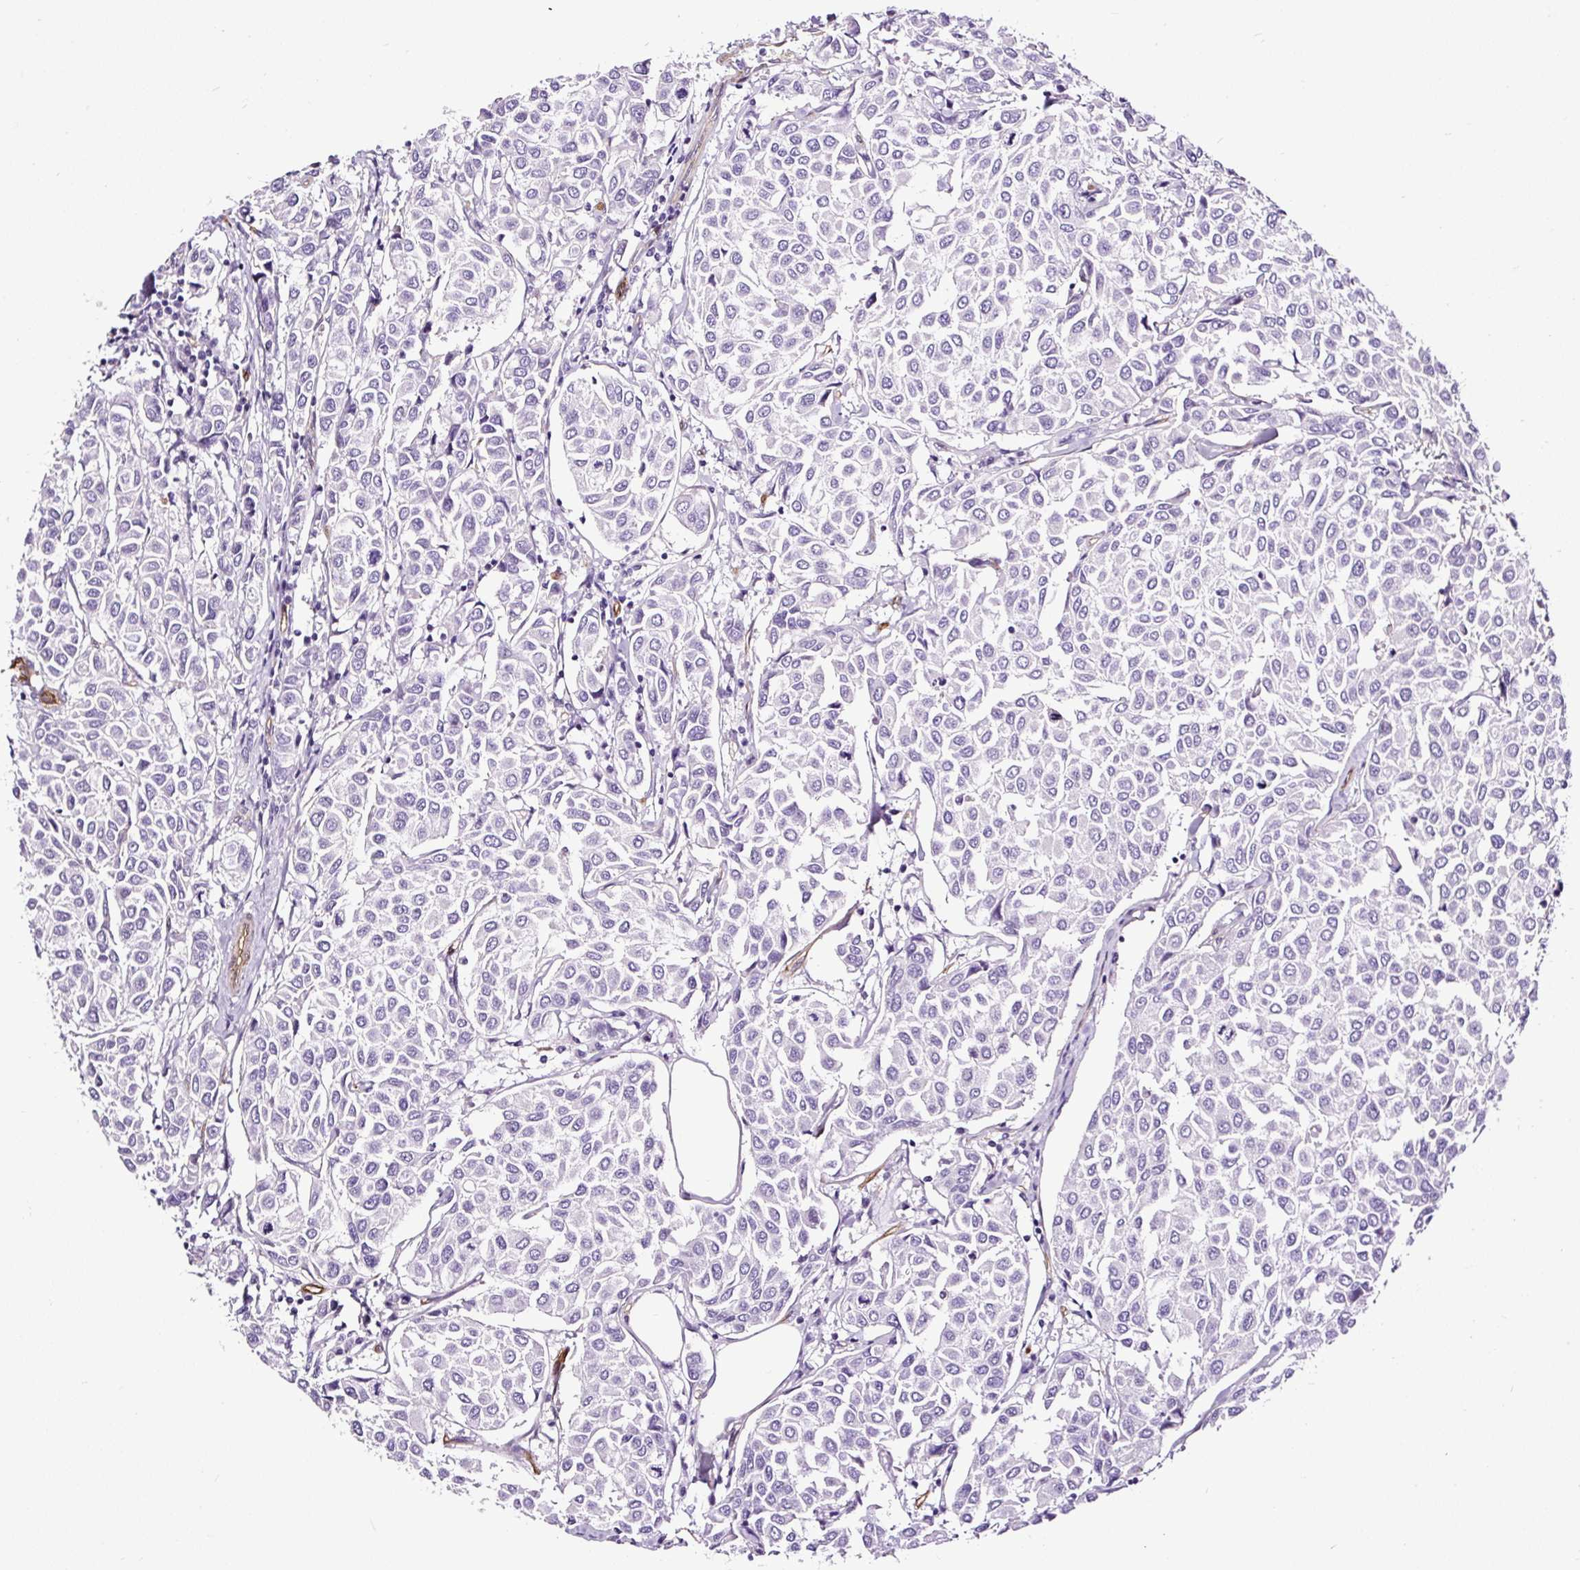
{"staining": {"intensity": "negative", "quantity": "none", "location": "none"}, "tissue": "breast cancer", "cell_type": "Tumor cells", "image_type": "cancer", "snomed": [{"axis": "morphology", "description": "Duct carcinoma"}, {"axis": "topography", "description": "Breast"}], "caption": "Immunohistochemistry (IHC) histopathology image of neoplastic tissue: breast cancer (infiltrating ductal carcinoma) stained with DAB shows no significant protein expression in tumor cells.", "gene": "SLC7A8", "patient": {"sex": "female", "age": 55}}